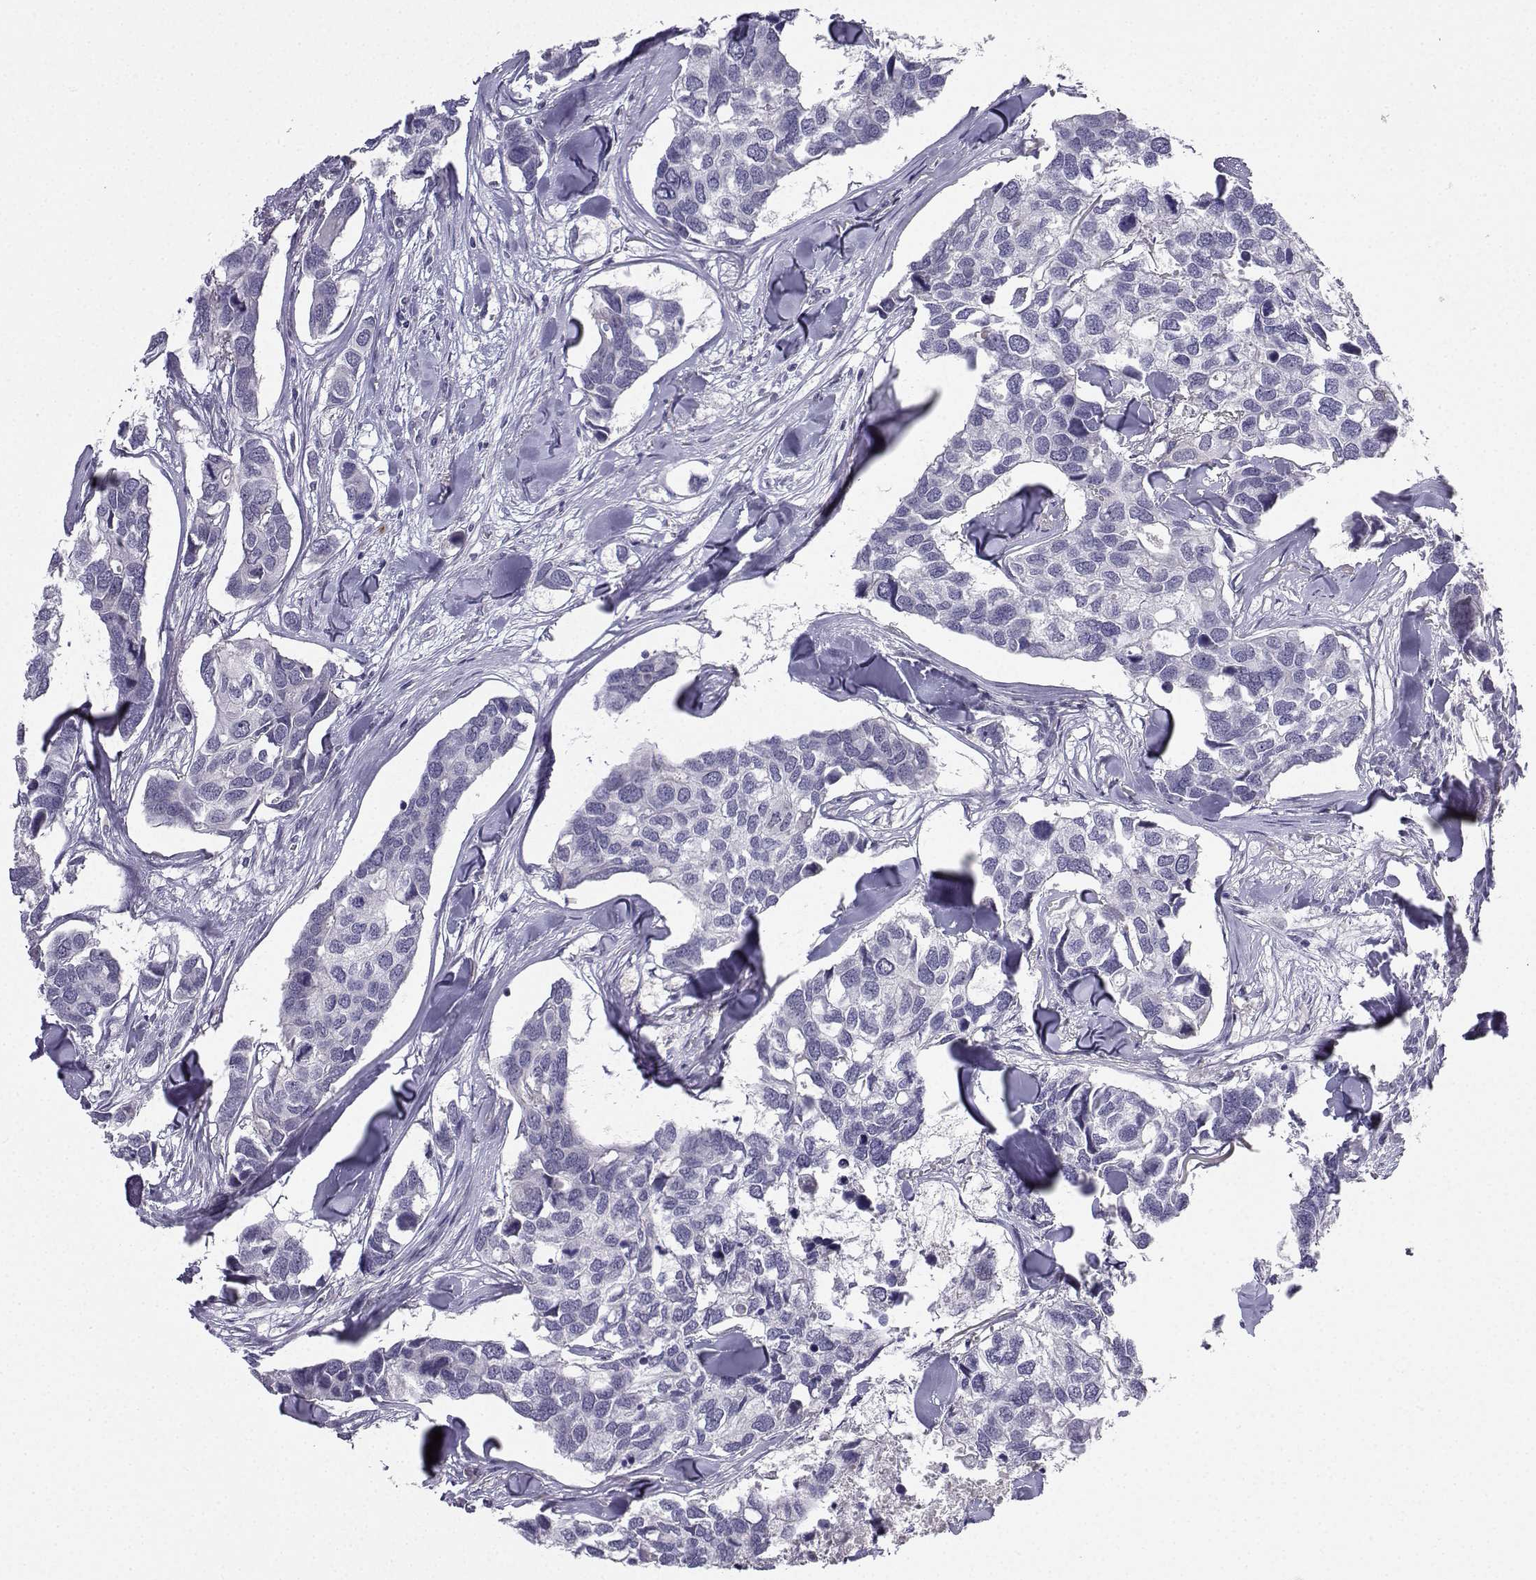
{"staining": {"intensity": "negative", "quantity": "none", "location": "none"}, "tissue": "breast cancer", "cell_type": "Tumor cells", "image_type": "cancer", "snomed": [{"axis": "morphology", "description": "Duct carcinoma"}, {"axis": "topography", "description": "Breast"}], "caption": "A photomicrograph of human intraductal carcinoma (breast) is negative for staining in tumor cells.", "gene": "CALY", "patient": {"sex": "female", "age": 83}}